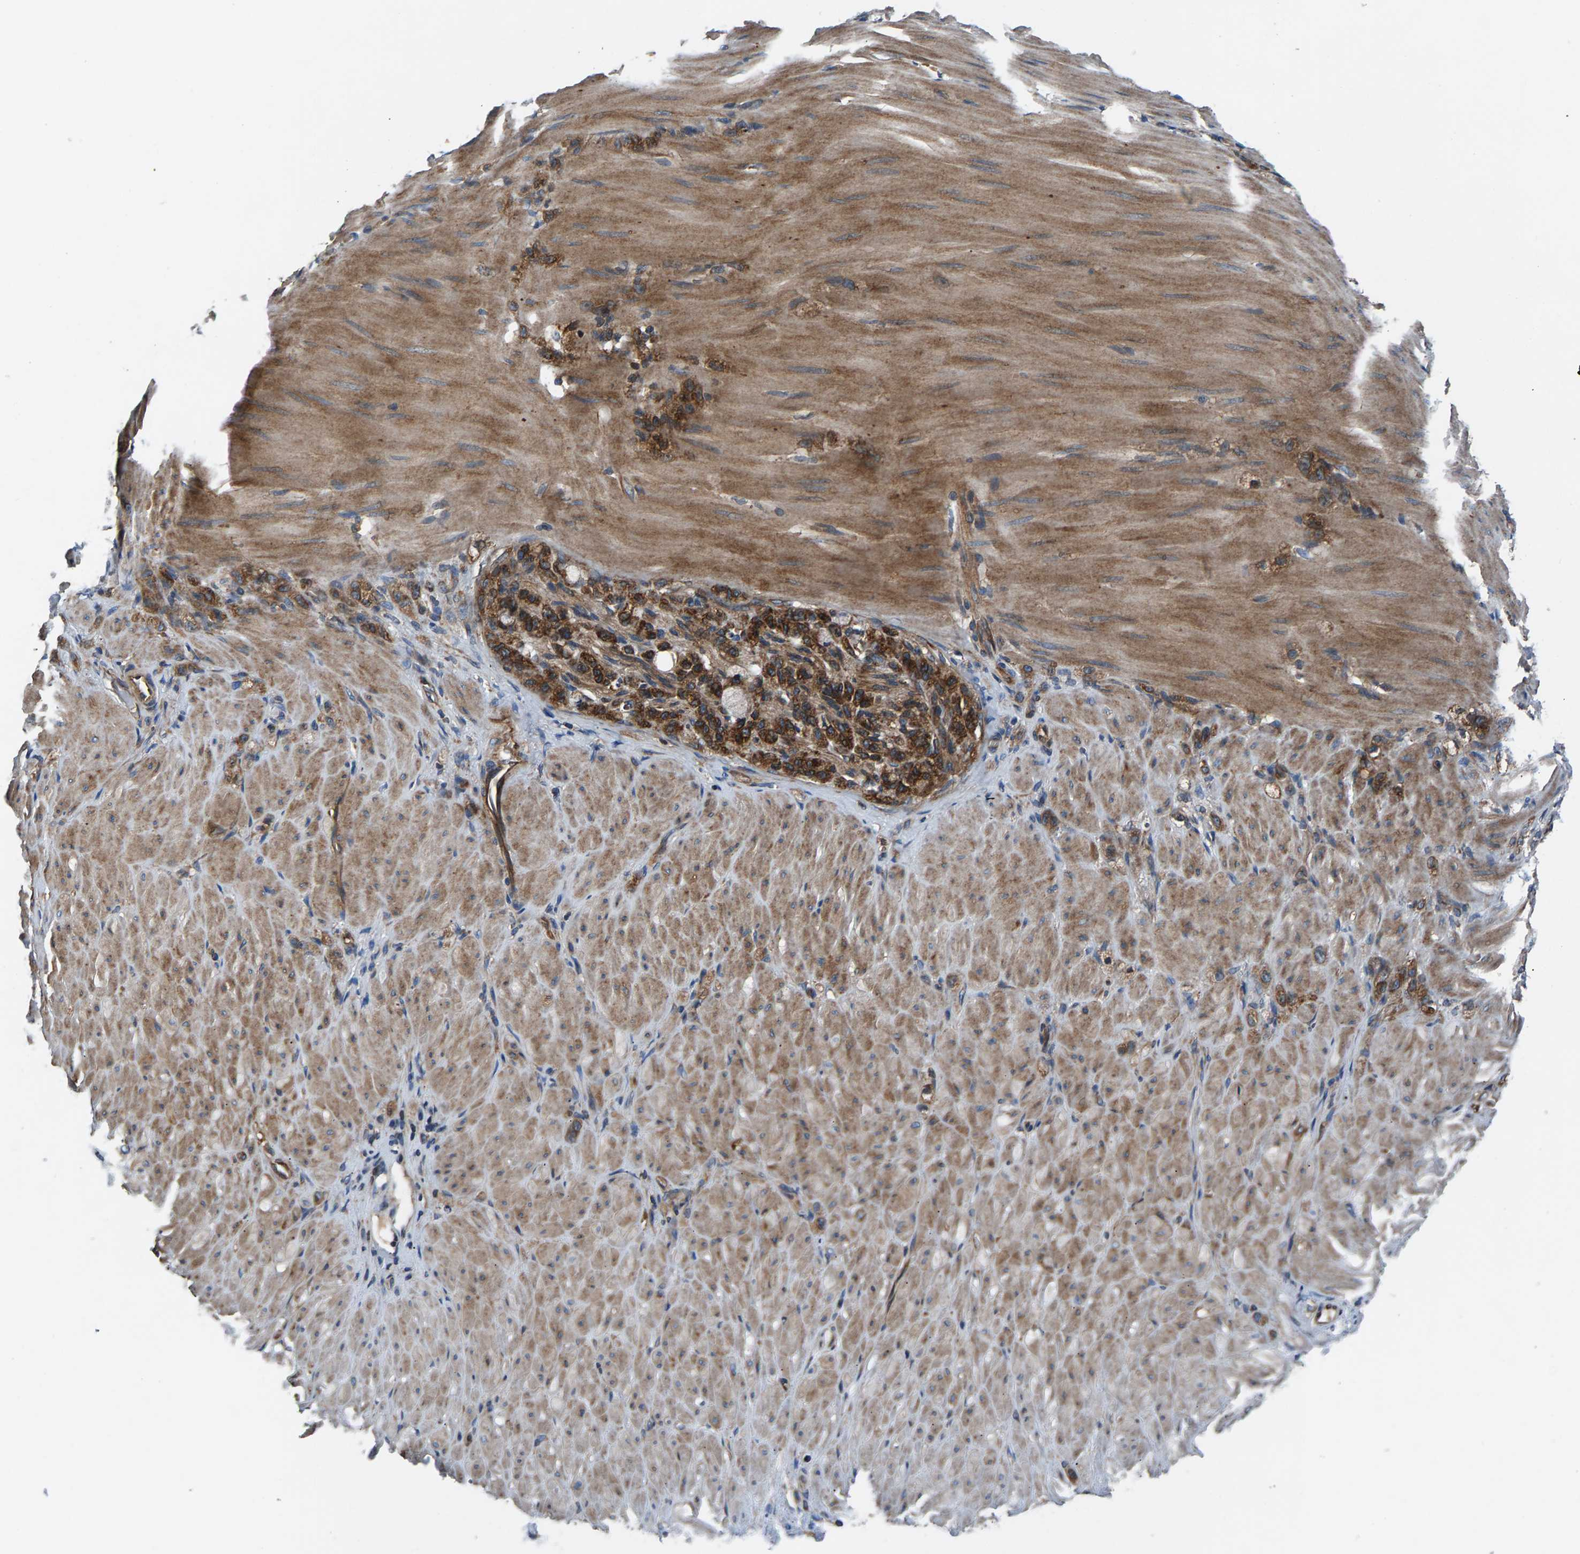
{"staining": {"intensity": "moderate", "quantity": ">75%", "location": "cytoplasmic/membranous"}, "tissue": "stomach cancer", "cell_type": "Tumor cells", "image_type": "cancer", "snomed": [{"axis": "morphology", "description": "Normal tissue, NOS"}, {"axis": "morphology", "description": "Adenocarcinoma, NOS"}, {"axis": "topography", "description": "Stomach"}], "caption": "Protein analysis of stomach adenocarcinoma tissue shows moderate cytoplasmic/membranous expression in approximately >75% of tumor cells.", "gene": "LPCAT1", "patient": {"sex": "male", "age": 82}}